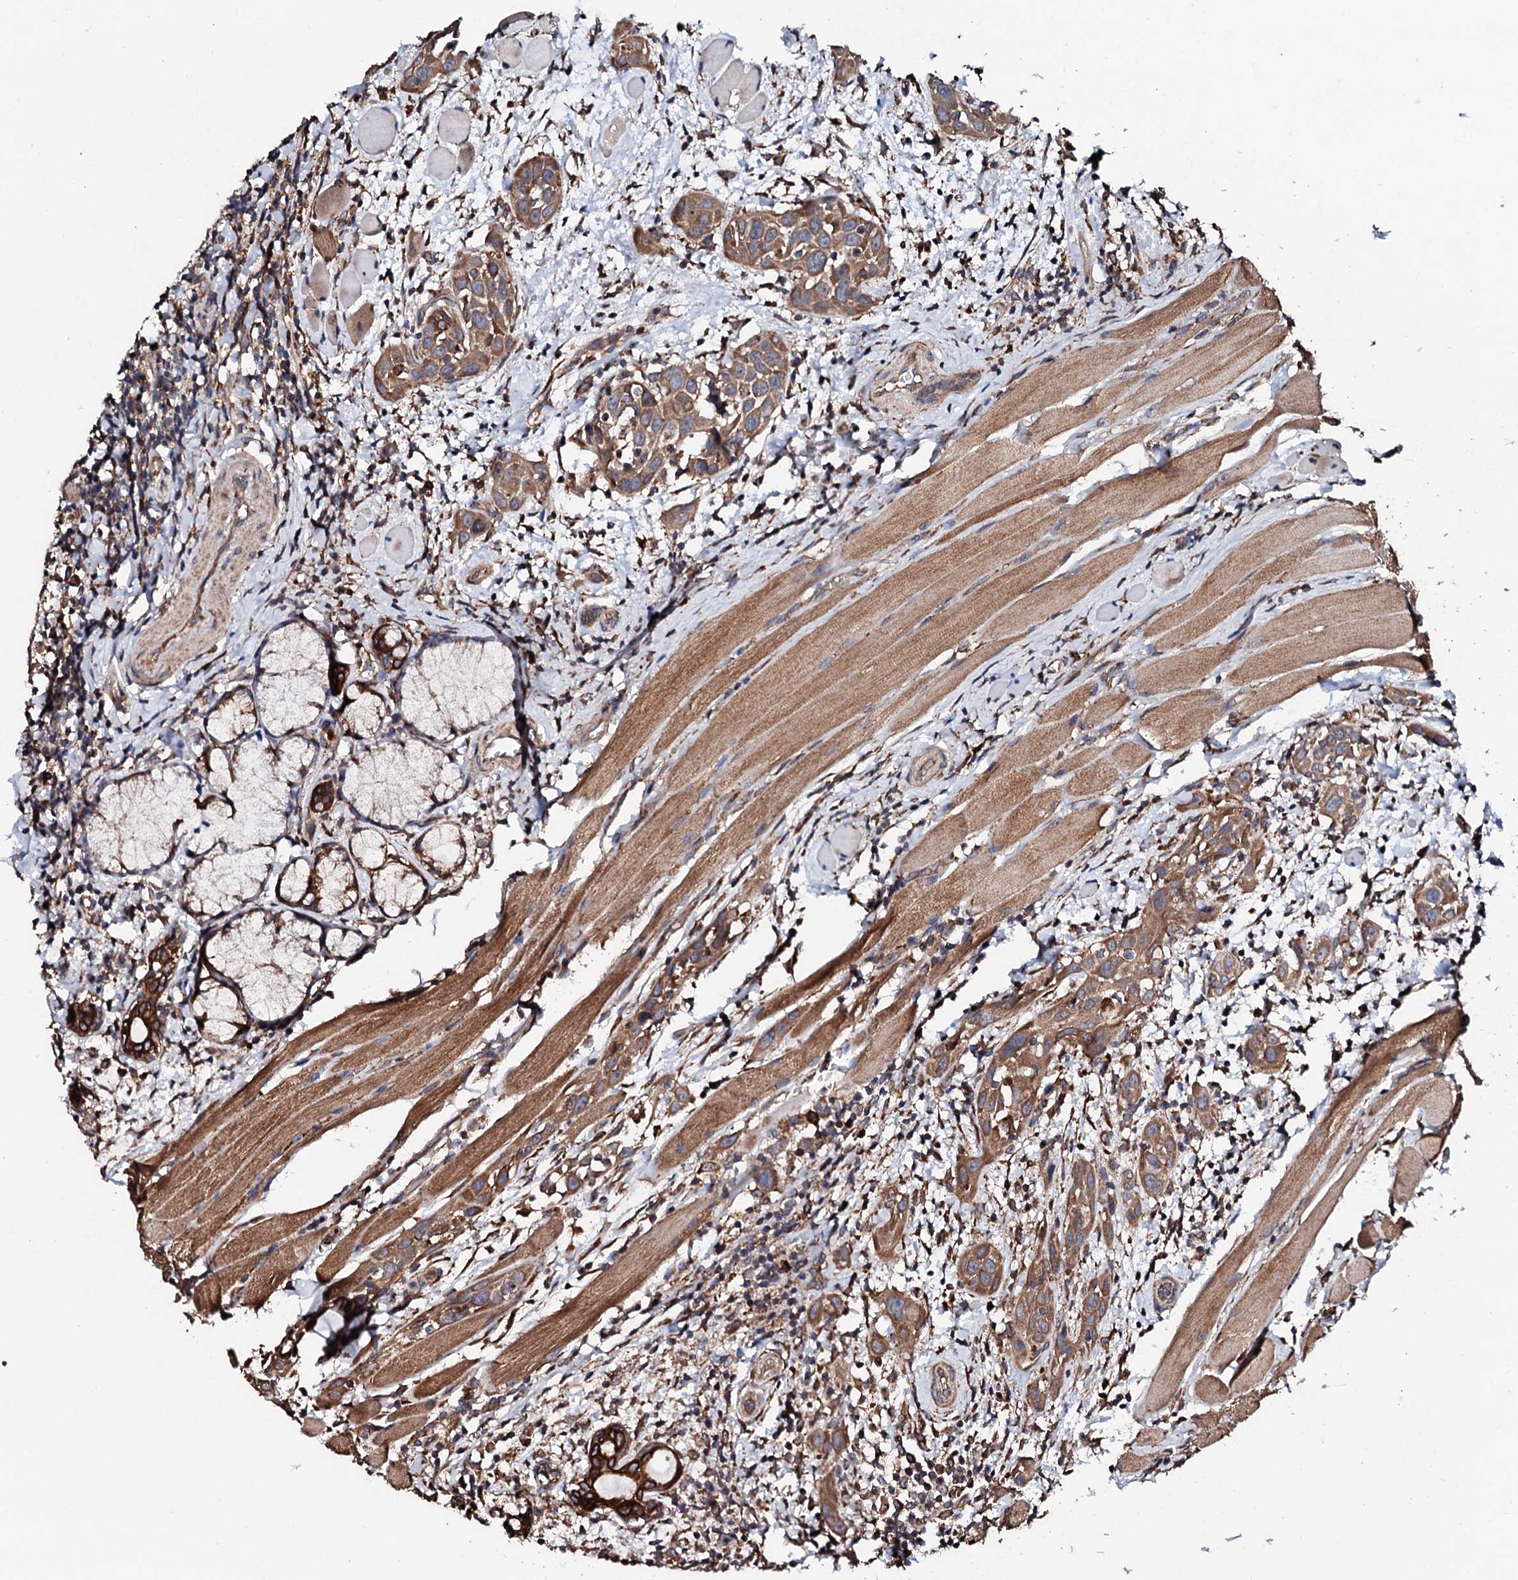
{"staining": {"intensity": "moderate", "quantity": ">75%", "location": "cytoplasmic/membranous"}, "tissue": "head and neck cancer", "cell_type": "Tumor cells", "image_type": "cancer", "snomed": [{"axis": "morphology", "description": "Squamous cell carcinoma, NOS"}, {"axis": "topography", "description": "Oral tissue"}, {"axis": "topography", "description": "Head-Neck"}], "caption": "This micrograph reveals squamous cell carcinoma (head and neck) stained with immunohistochemistry to label a protein in brown. The cytoplasmic/membranous of tumor cells show moderate positivity for the protein. Nuclei are counter-stained blue.", "gene": "CKAP5", "patient": {"sex": "female", "age": 50}}